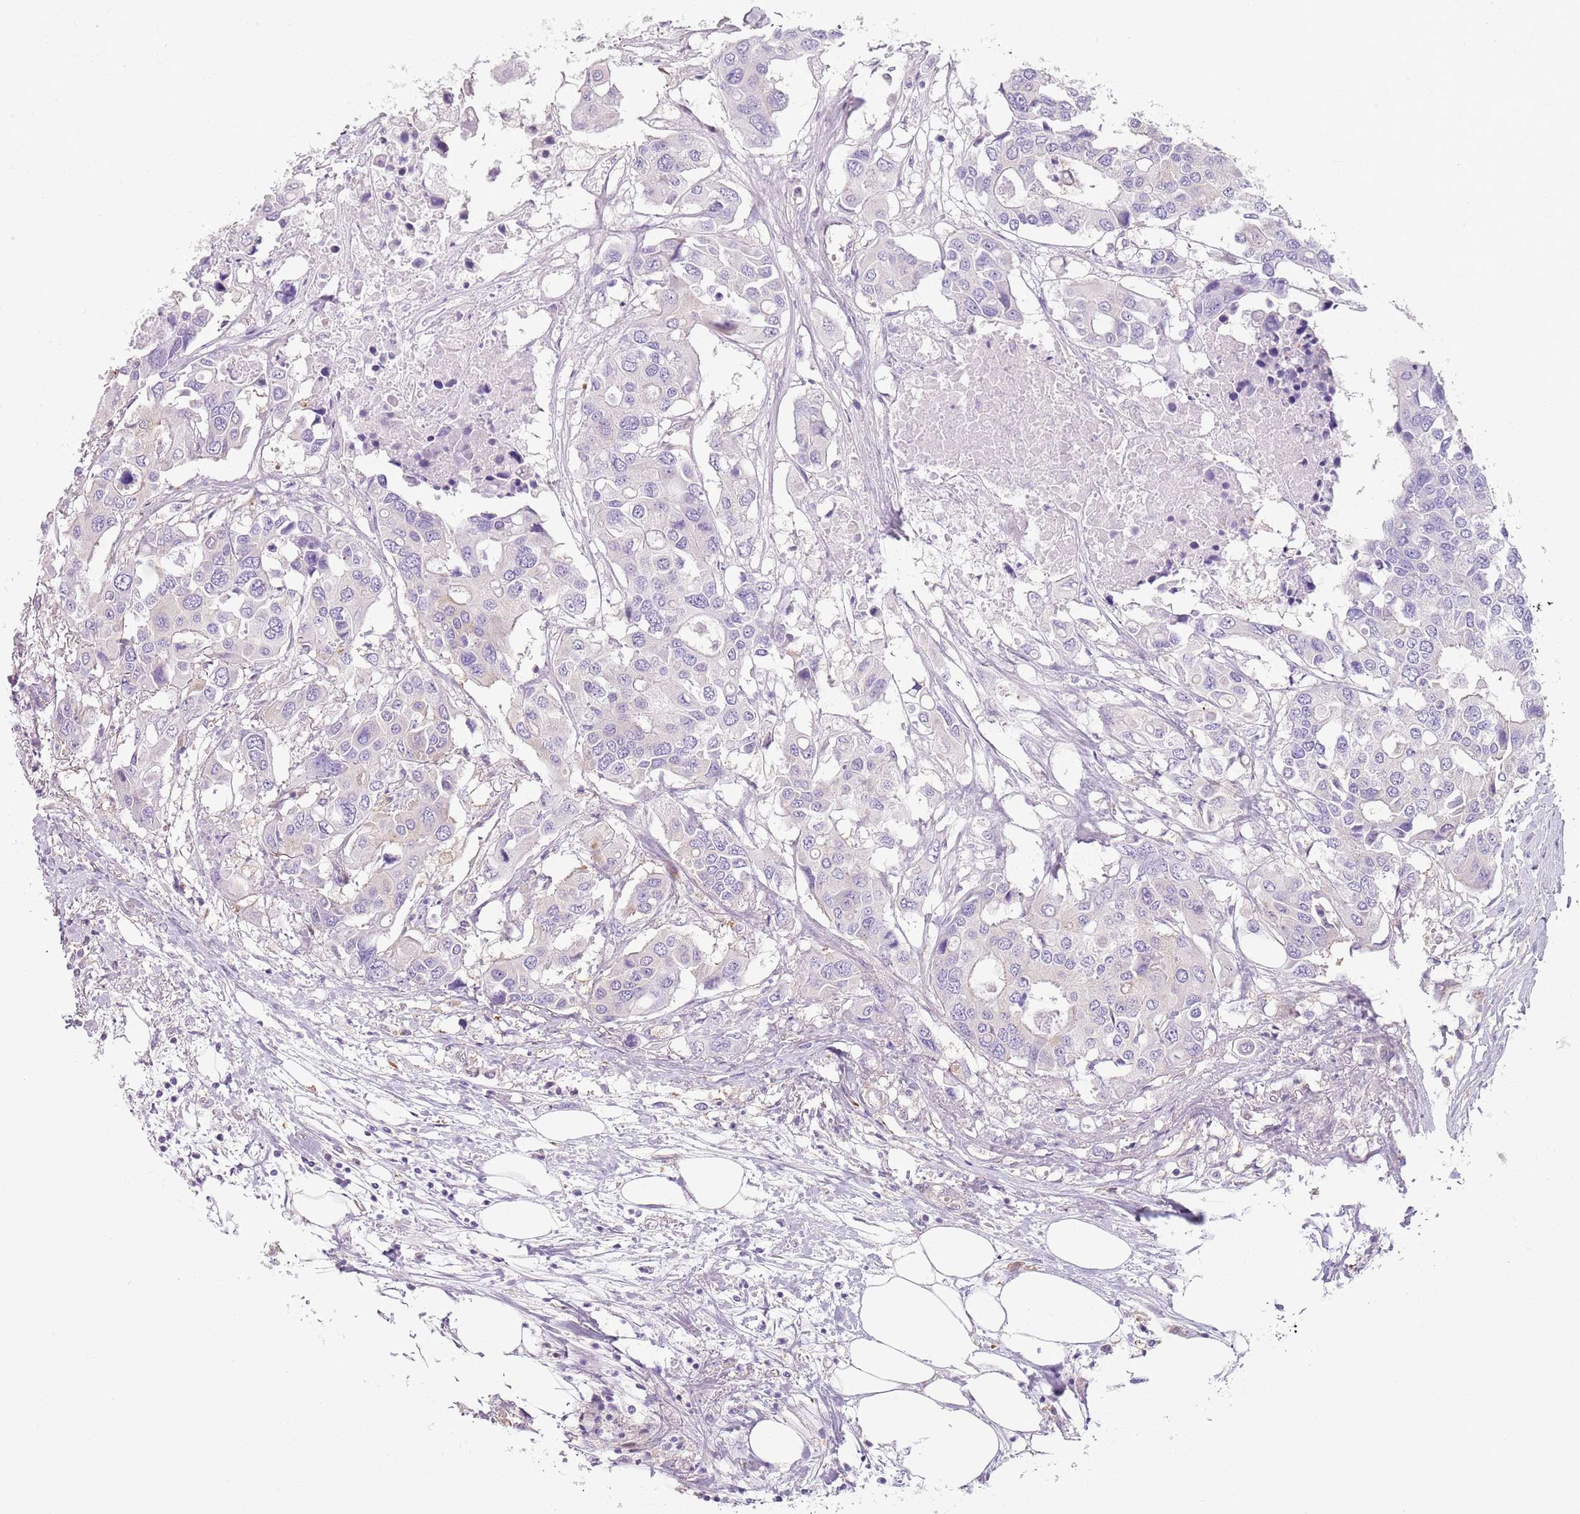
{"staining": {"intensity": "negative", "quantity": "none", "location": "none"}, "tissue": "colorectal cancer", "cell_type": "Tumor cells", "image_type": "cancer", "snomed": [{"axis": "morphology", "description": "Adenocarcinoma, NOS"}, {"axis": "topography", "description": "Colon"}], "caption": "A high-resolution histopathology image shows immunohistochemistry (IHC) staining of adenocarcinoma (colorectal), which shows no significant expression in tumor cells.", "gene": "SNX1", "patient": {"sex": "male", "age": 77}}